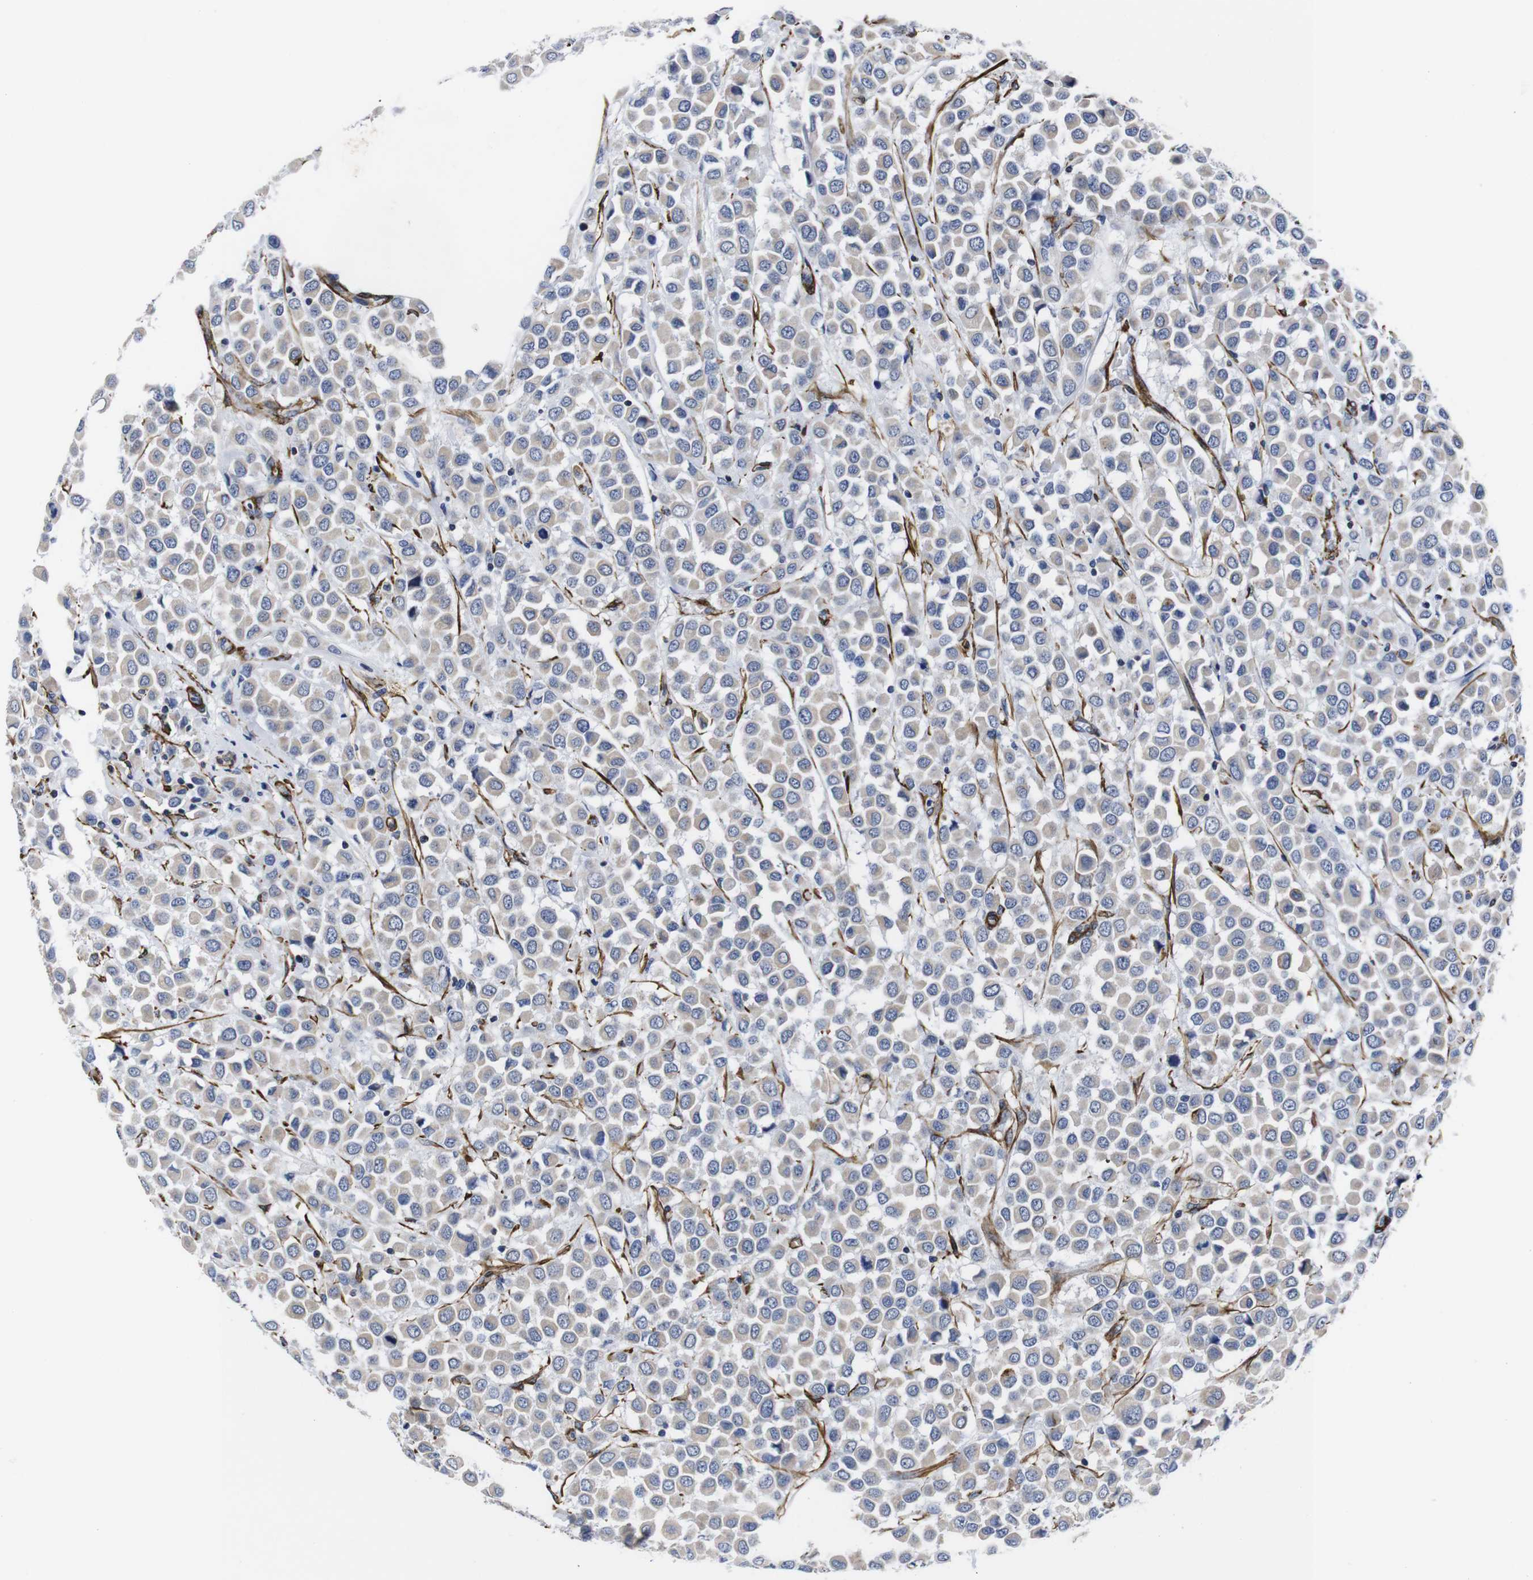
{"staining": {"intensity": "weak", "quantity": "<25%", "location": "cytoplasmic/membranous"}, "tissue": "breast cancer", "cell_type": "Tumor cells", "image_type": "cancer", "snomed": [{"axis": "morphology", "description": "Duct carcinoma"}, {"axis": "topography", "description": "Breast"}], "caption": "High power microscopy micrograph of an immunohistochemistry (IHC) photomicrograph of invasive ductal carcinoma (breast), revealing no significant positivity in tumor cells.", "gene": "WNT10A", "patient": {"sex": "female", "age": 61}}